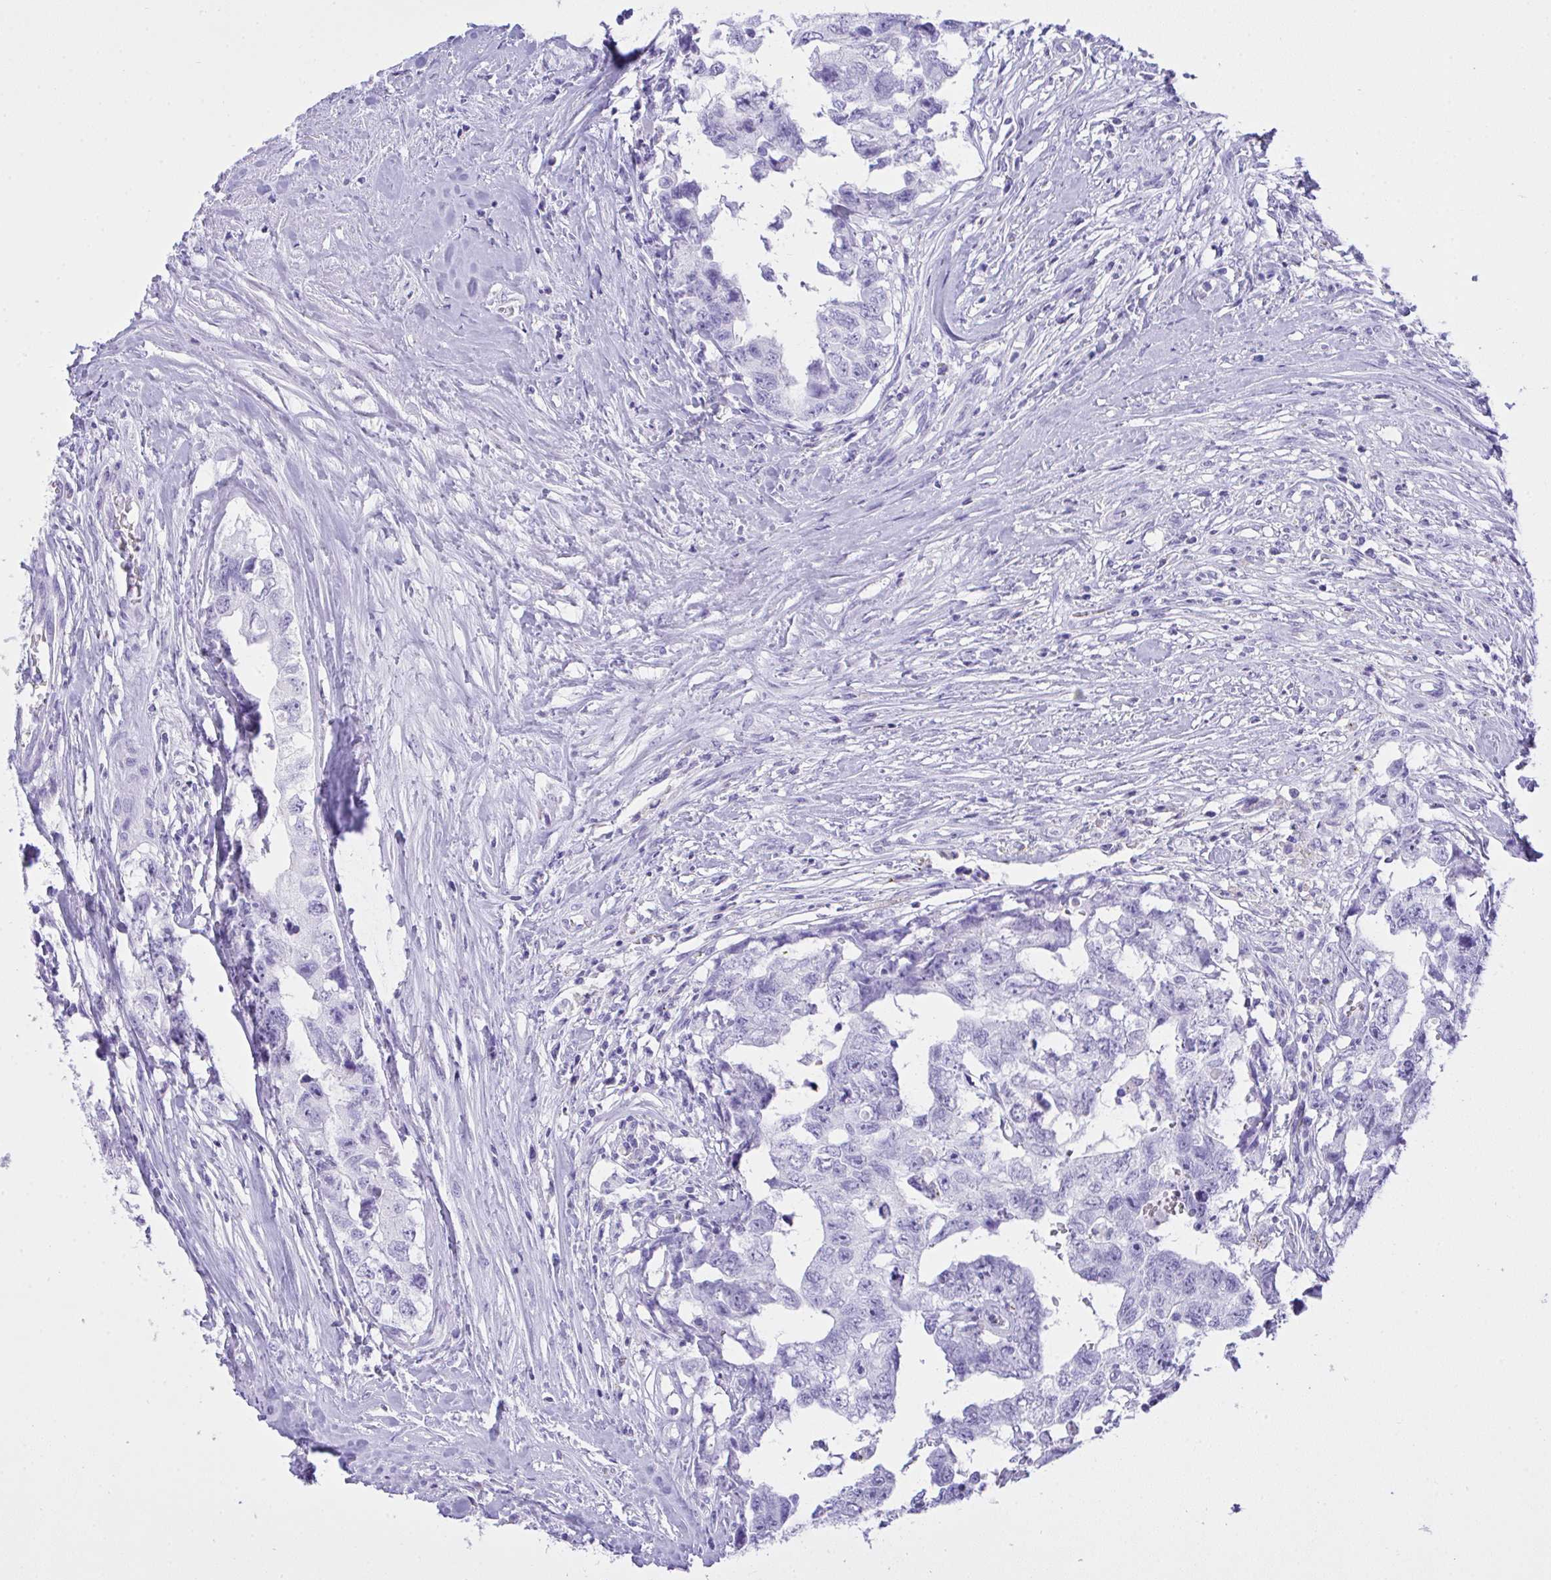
{"staining": {"intensity": "negative", "quantity": "none", "location": "none"}, "tissue": "testis cancer", "cell_type": "Tumor cells", "image_type": "cancer", "snomed": [{"axis": "morphology", "description": "Carcinoma, Embryonal, NOS"}, {"axis": "topography", "description": "Testis"}], "caption": "The image displays no significant positivity in tumor cells of embryonal carcinoma (testis). The staining was performed using DAB (3,3'-diaminobenzidine) to visualize the protein expression in brown, while the nuclei were stained in blue with hematoxylin (Magnification: 20x).", "gene": "AKR1D1", "patient": {"sex": "male", "age": 22}}